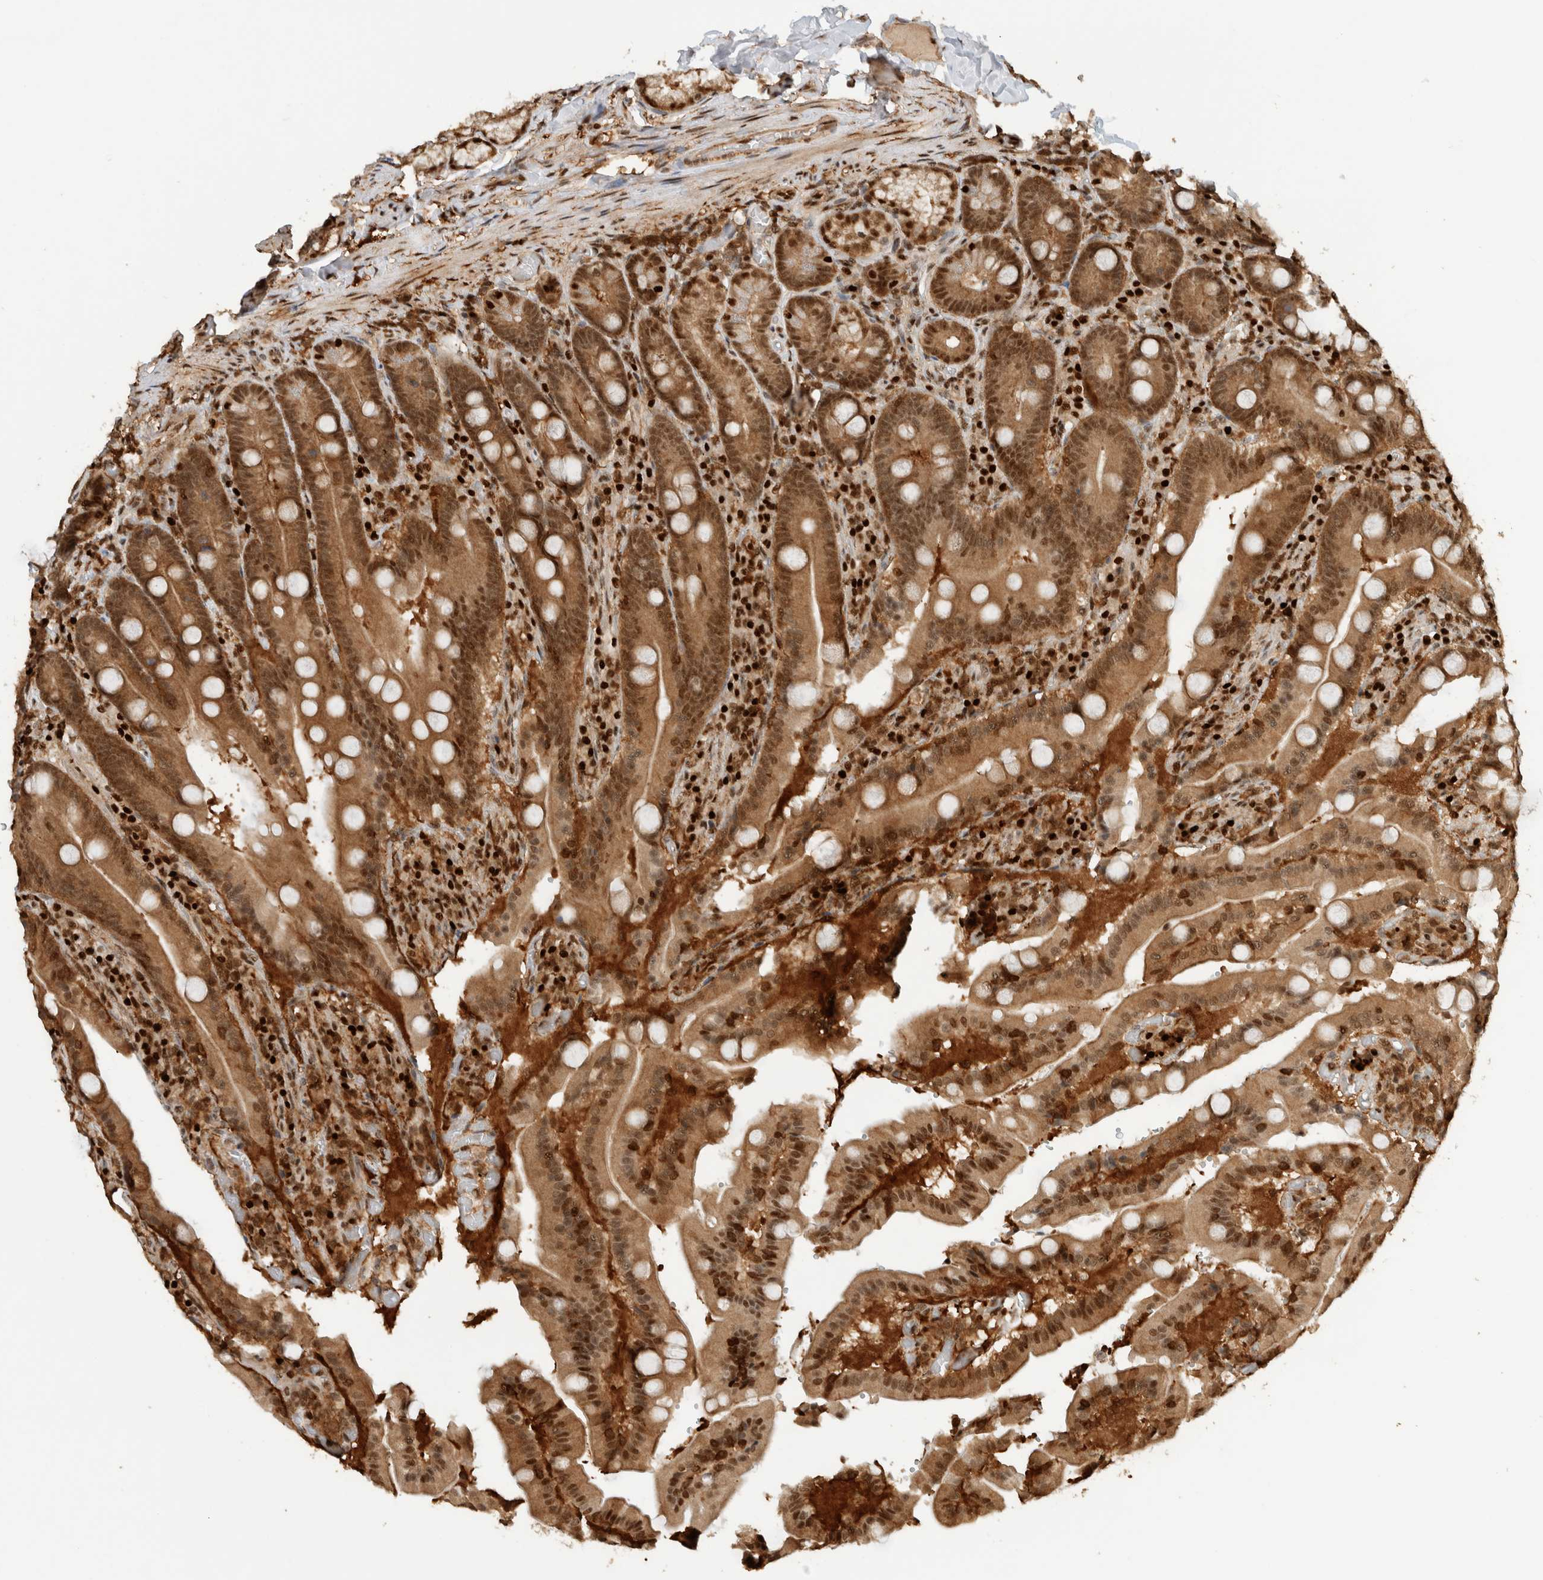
{"staining": {"intensity": "strong", "quantity": ">75%", "location": "cytoplasmic/membranous,nuclear"}, "tissue": "duodenum", "cell_type": "Glandular cells", "image_type": "normal", "snomed": [{"axis": "morphology", "description": "Normal tissue, NOS"}, {"axis": "topography", "description": "Duodenum"}], "caption": "High-power microscopy captured an immunohistochemistry micrograph of benign duodenum, revealing strong cytoplasmic/membranous,nuclear positivity in approximately >75% of glandular cells. The protein is stained brown, and the nuclei are stained in blue (DAB (3,3'-diaminobenzidine) IHC with brightfield microscopy, high magnification).", "gene": "SNRNP40", "patient": {"sex": "female", "age": 62}}